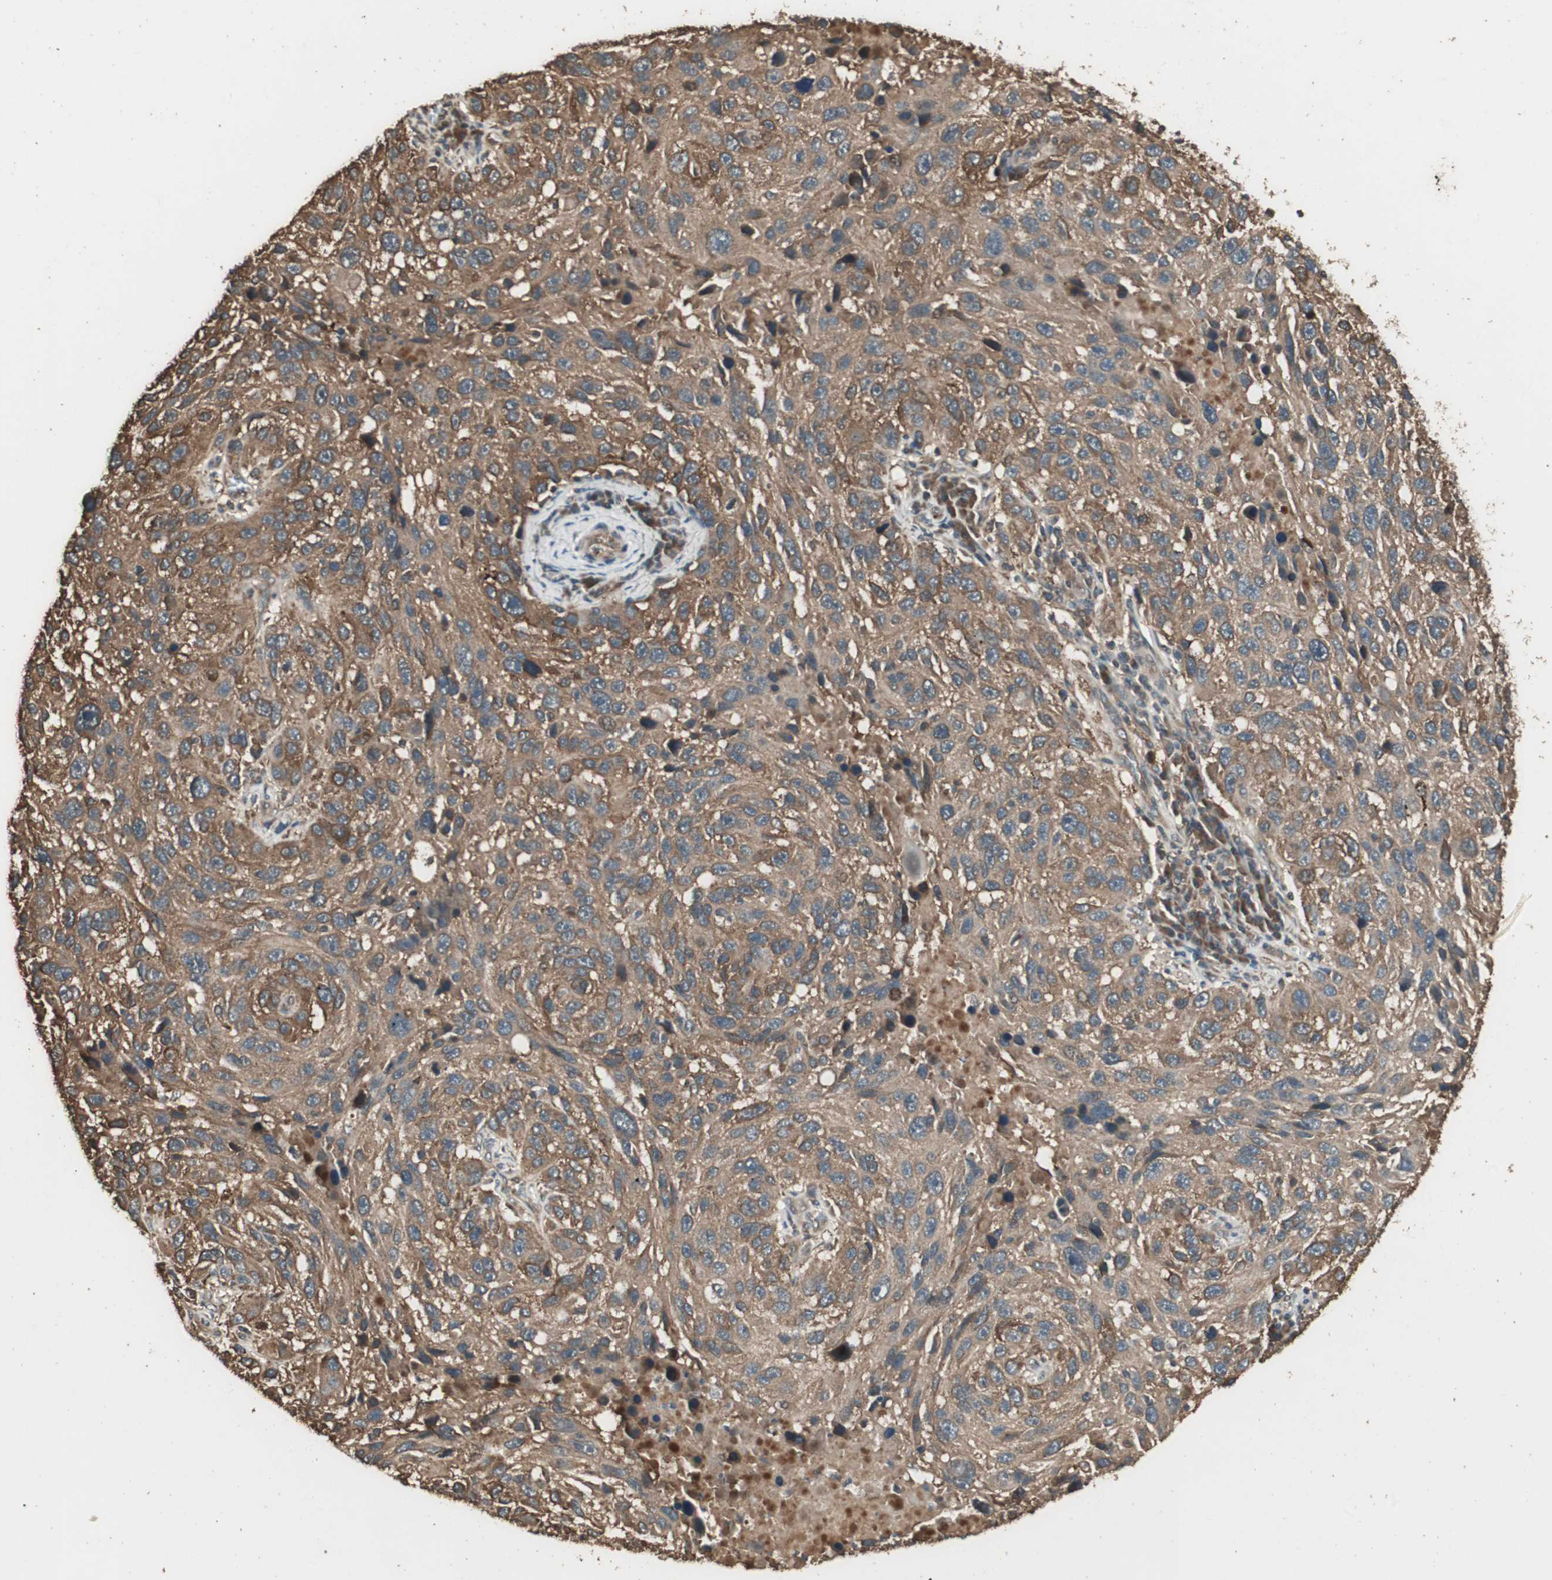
{"staining": {"intensity": "moderate", "quantity": ">75%", "location": "cytoplasmic/membranous"}, "tissue": "melanoma", "cell_type": "Tumor cells", "image_type": "cancer", "snomed": [{"axis": "morphology", "description": "Malignant melanoma, NOS"}, {"axis": "topography", "description": "Skin"}], "caption": "Immunohistochemistry (IHC) staining of malignant melanoma, which displays medium levels of moderate cytoplasmic/membranous staining in about >75% of tumor cells indicating moderate cytoplasmic/membranous protein staining. The staining was performed using DAB (3,3'-diaminobenzidine) (brown) for protein detection and nuclei were counterstained in hematoxylin (blue).", "gene": "CCN4", "patient": {"sex": "male", "age": 53}}